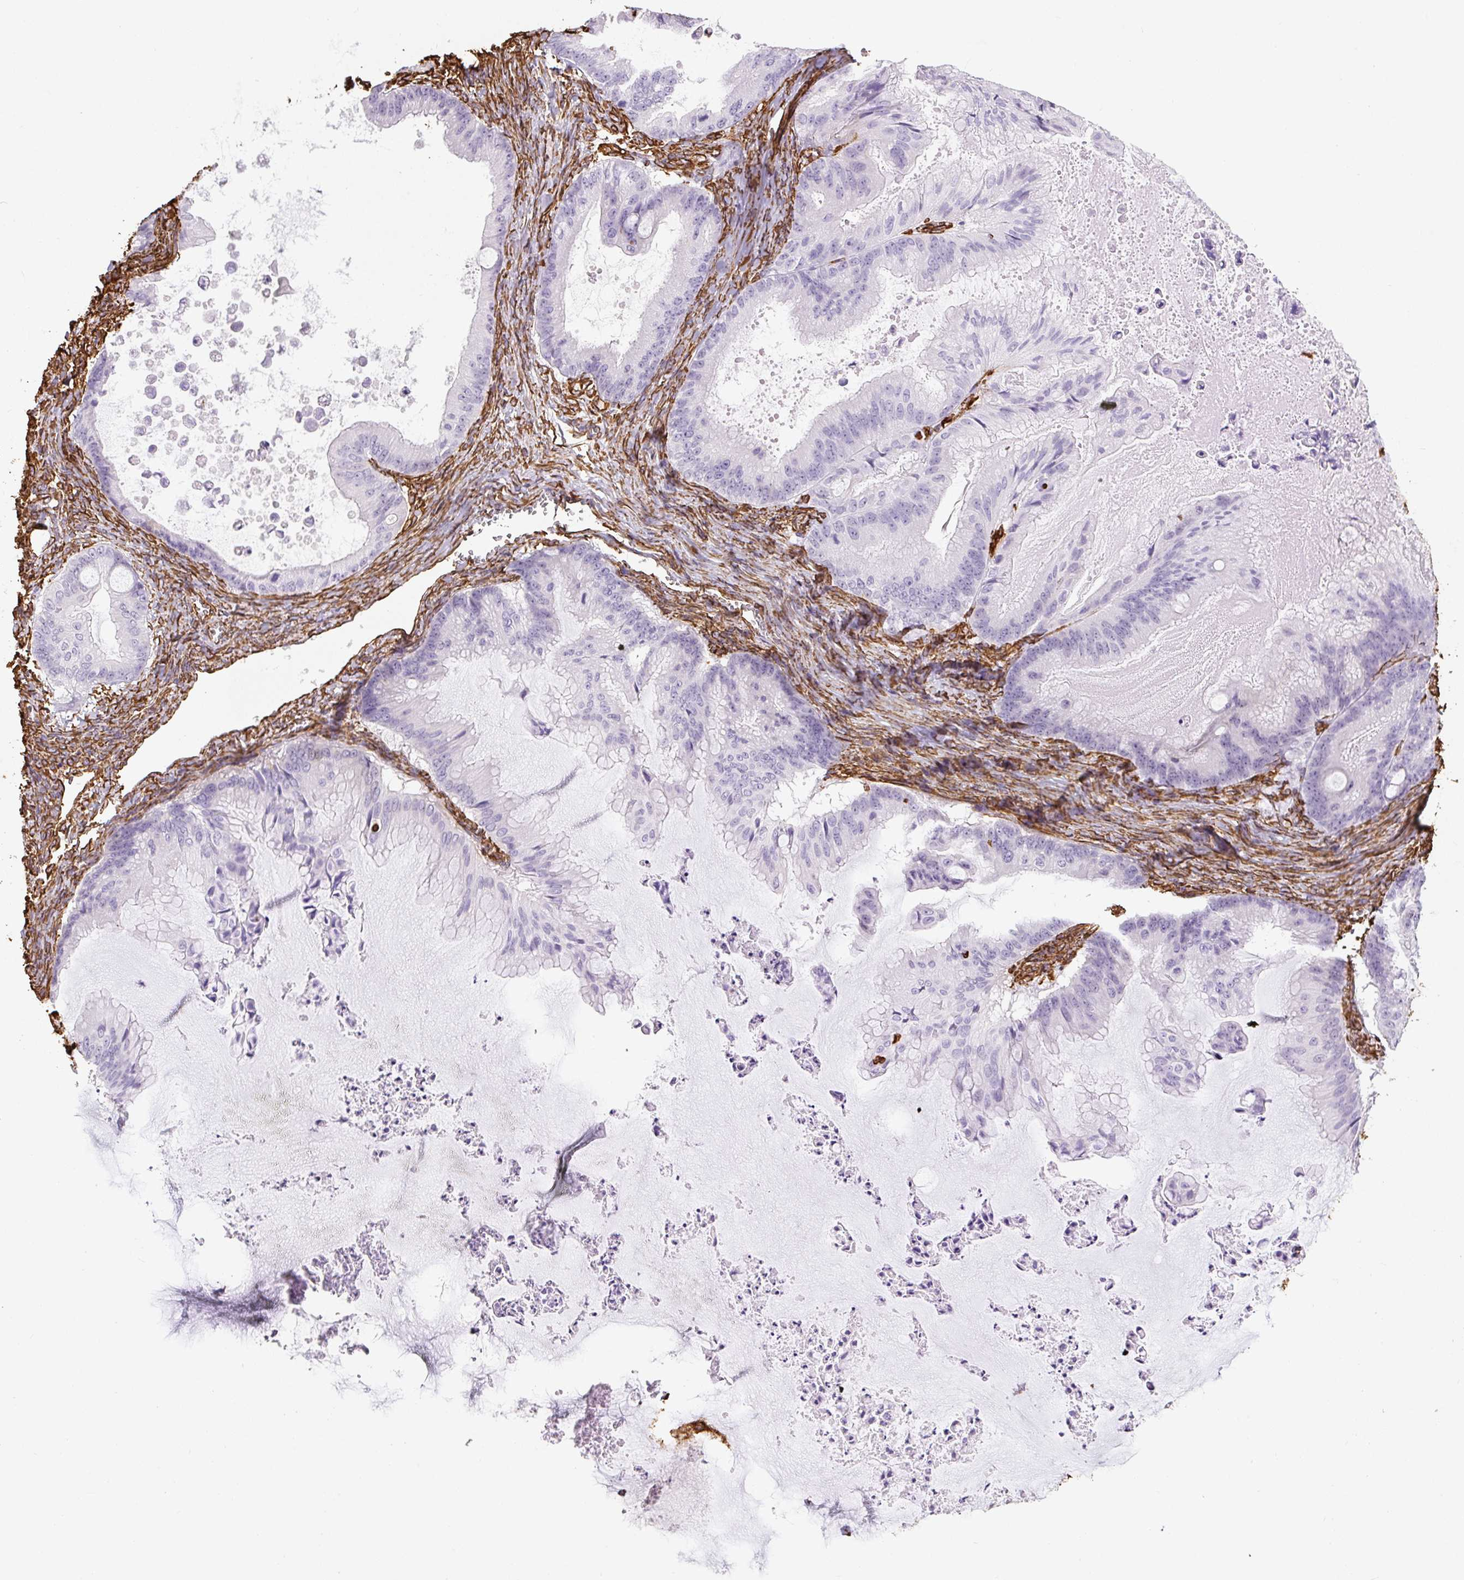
{"staining": {"intensity": "negative", "quantity": "none", "location": "none"}, "tissue": "ovarian cancer", "cell_type": "Tumor cells", "image_type": "cancer", "snomed": [{"axis": "morphology", "description": "Cystadenocarcinoma, mucinous, NOS"}, {"axis": "topography", "description": "Ovary"}], "caption": "A photomicrograph of ovarian mucinous cystadenocarcinoma stained for a protein shows no brown staining in tumor cells.", "gene": "VIM", "patient": {"sex": "female", "age": 71}}